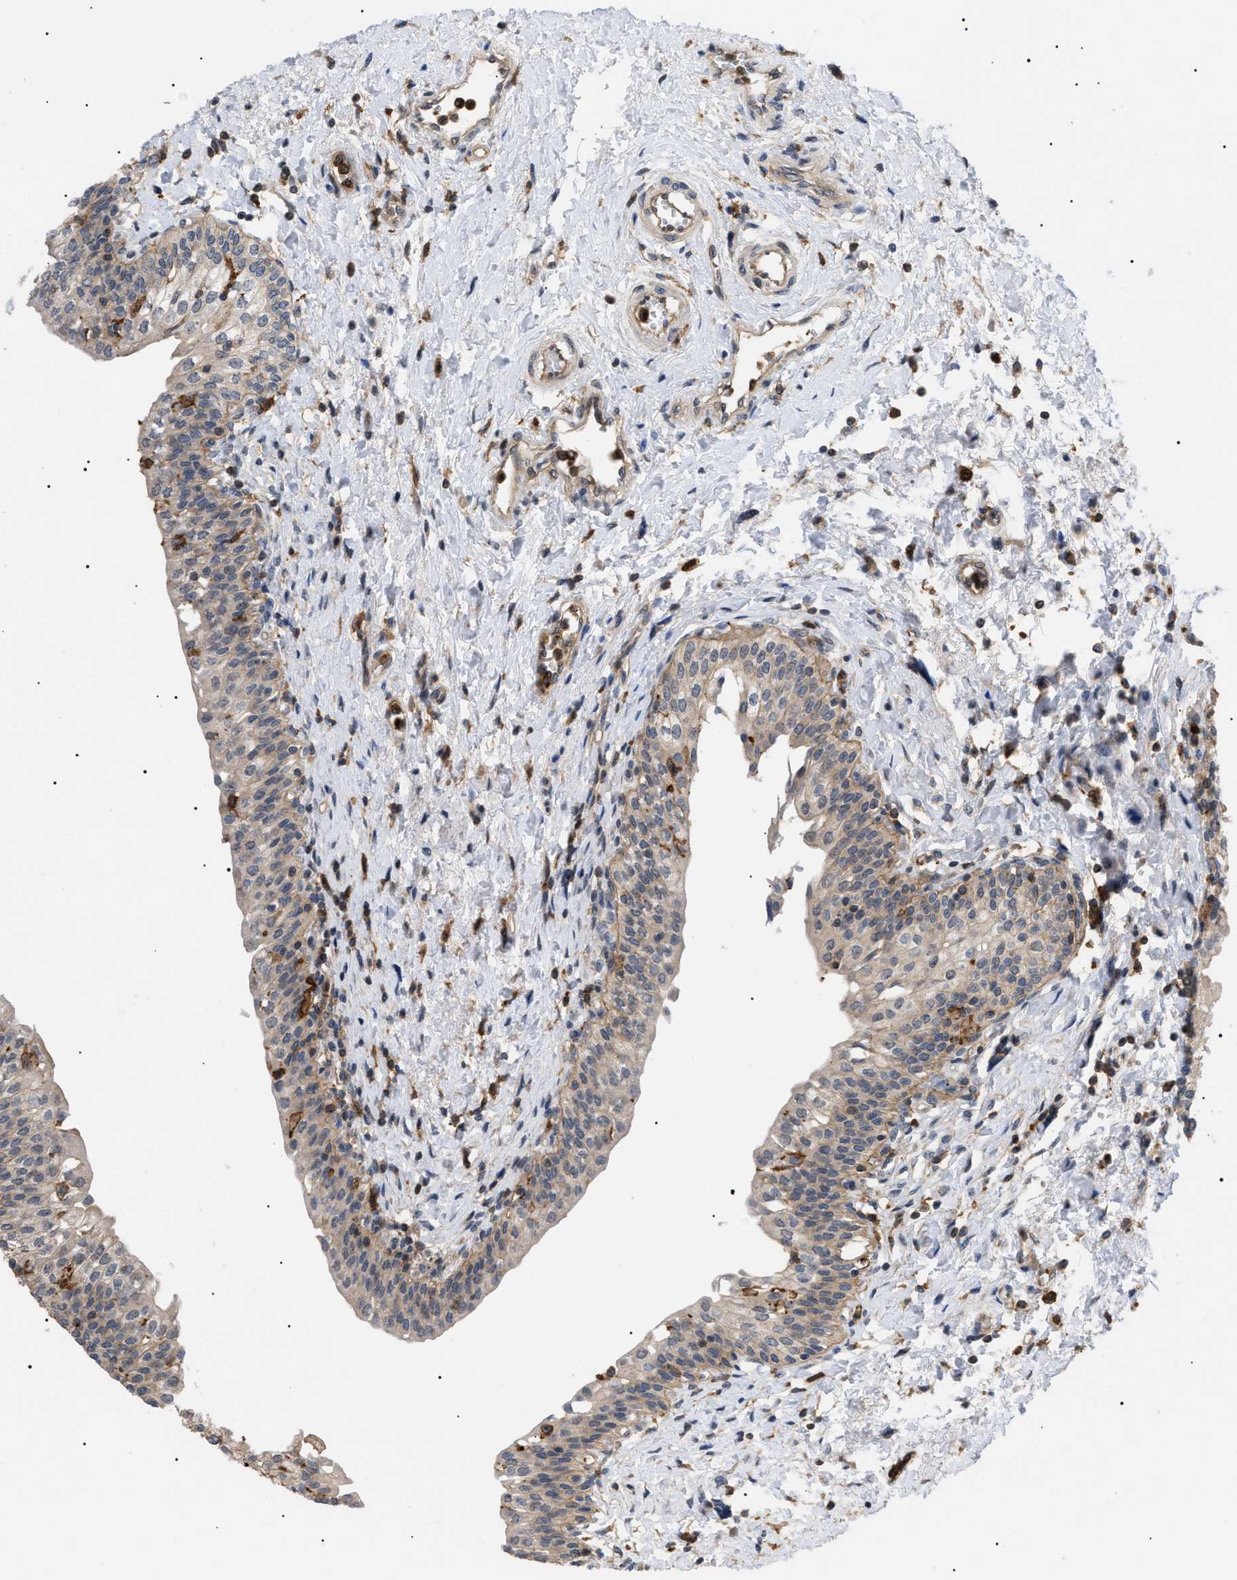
{"staining": {"intensity": "weak", "quantity": ">75%", "location": "cytoplasmic/membranous"}, "tissue": "urinary bladder", "cell_type": "Urothelial cells", "image_type": "normal", "snomed": [{"axis": "morphology", "description": "Normal tissue, NOS"}, {"axis": "topography", "description": "Urinary bladder"}], "caption": "Benign urinary bladder reveals weak cytoplasmic/membranous expression in about >75% of urothelial cells, visualized by immunohistochemistry.", "gene": "CD300A", "patient": {"sex": "male", "age": 55}}